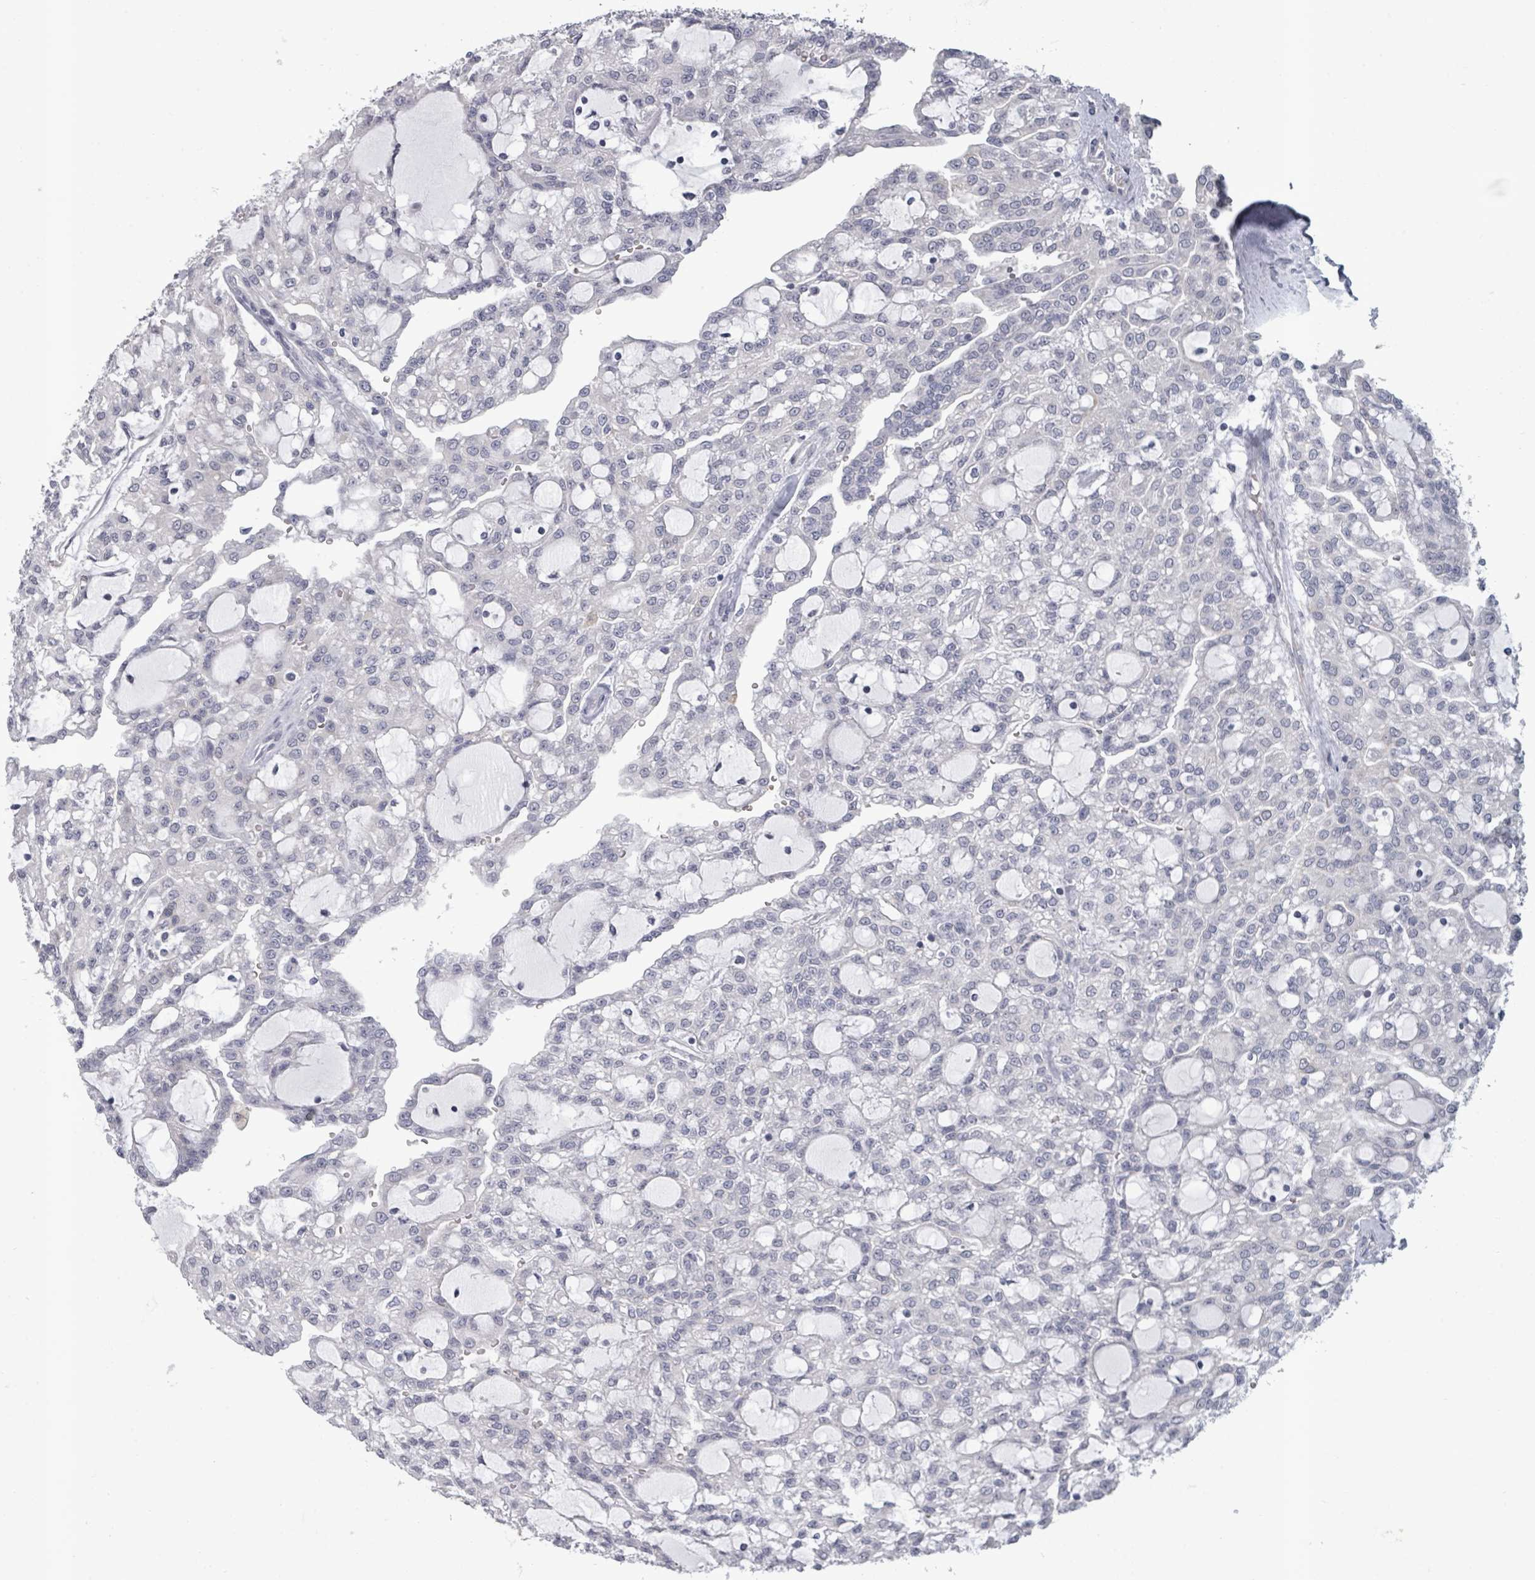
{"staining": {"intensity": "negative", "quantity": "none", "location": "none"}, "tissue": "renal cancer", "cell_type": "Tumor cells", "image_type": "cancer", "snomed": [{"axis": "morphology", "description": "Adenocarcinoma, NOS"}, {"axis": "topography", "description": "Kidney"}], "caption": "IHC of human adenocarcinoma (renal) shows no positivity in tumor cells. The staining is performed using DAB (3,3'-diaminobenzidine) brown chromogen with nuclei counter-stained in using hematoxylin.", "gene": "PTPN20", "patient": {"sex": "male", "age": 63}}